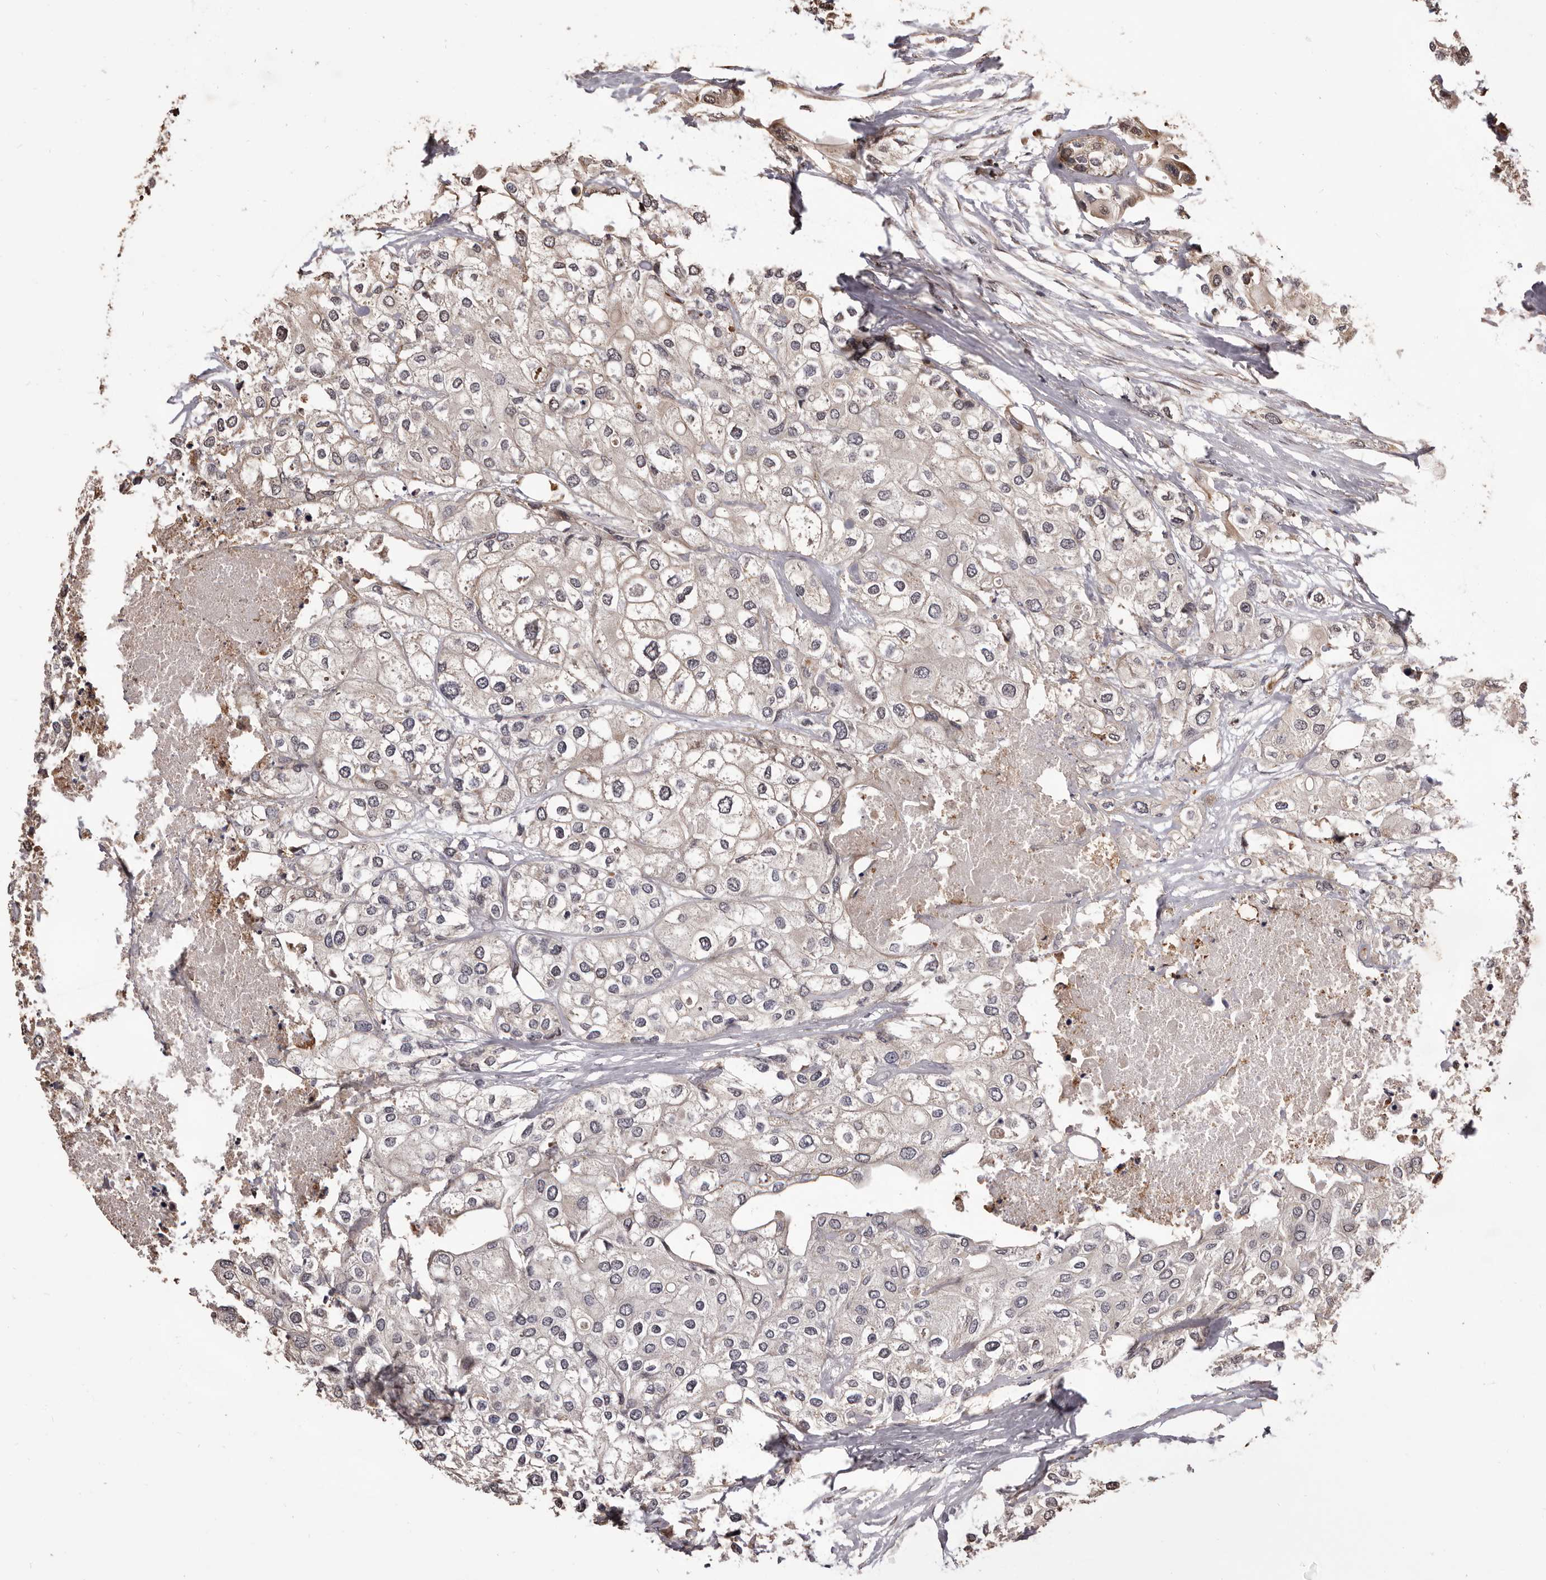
{"staining": {"intensity": "weak", "quantity": "<25%", "location": "cytoplasmic/membranous"}, "tissue": "urothelial cancer", "cell_type": "Tumor cells", "image_type": "cancer", "snomed": [{"axis": "morphology", "description": "Urothelial carcinoma, High grade"}, {"axis": "topography", "description": "Urinary bladder"}], "caption": "Immunohistochemistry (IHC) of human urothelial cancer exhibits no staining in tumor cells. Brightfield microscopy of immunohistochemistry (IHC) stained with DAB (3,3'-diaminobenzidine) (brown) and hematoxylin (blue), captured at high magnification.", "gene": "ALPK1", "patient": {"sex": "male", "age": 64}}